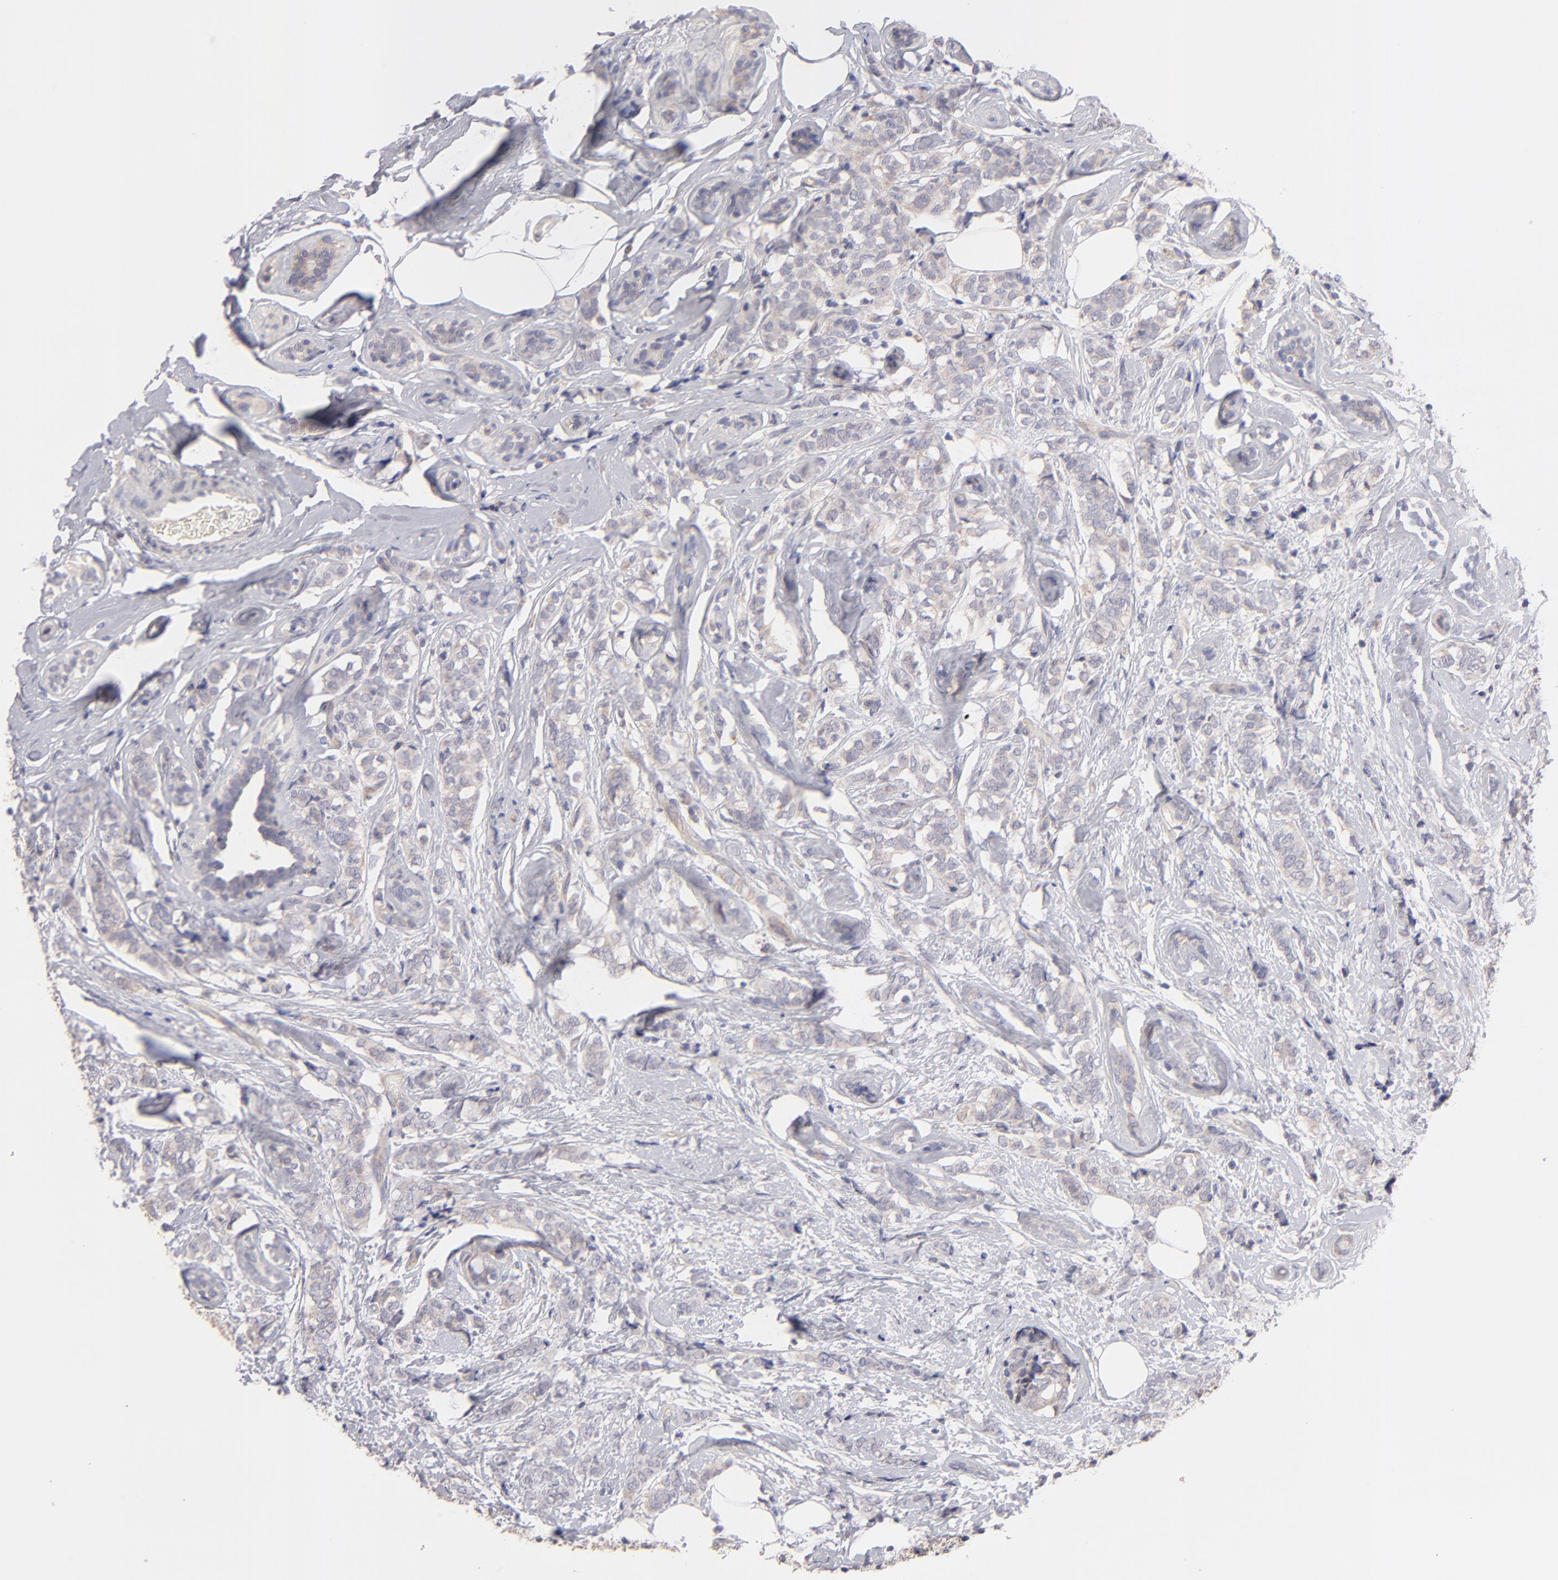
{"staining": {"intensity": "weak", "quantity": ">75%", "location": "cytoplasmic/membranous"}, "tissue": "breast cancer", "cell_type": "Tumor cells", "image_type": "cancer", "snomed": [{"axis": "morphology", "description": "Lobular carcinoma"}, {"axis": "topography", "description": "Breast"}], "caption": "Immunohistochemistry (IHC) image of neoplastic tissue: human breast lobular carcinoma stained using immunohistochemistry shows low levels of weak protein expression localized specifically in the cytoplasmic/membranous of tumor cells, appearing as a cytoplasmic/membranous brown color.", "gene": "HCCS", "patient": {"sex": "female", "age": 60}}